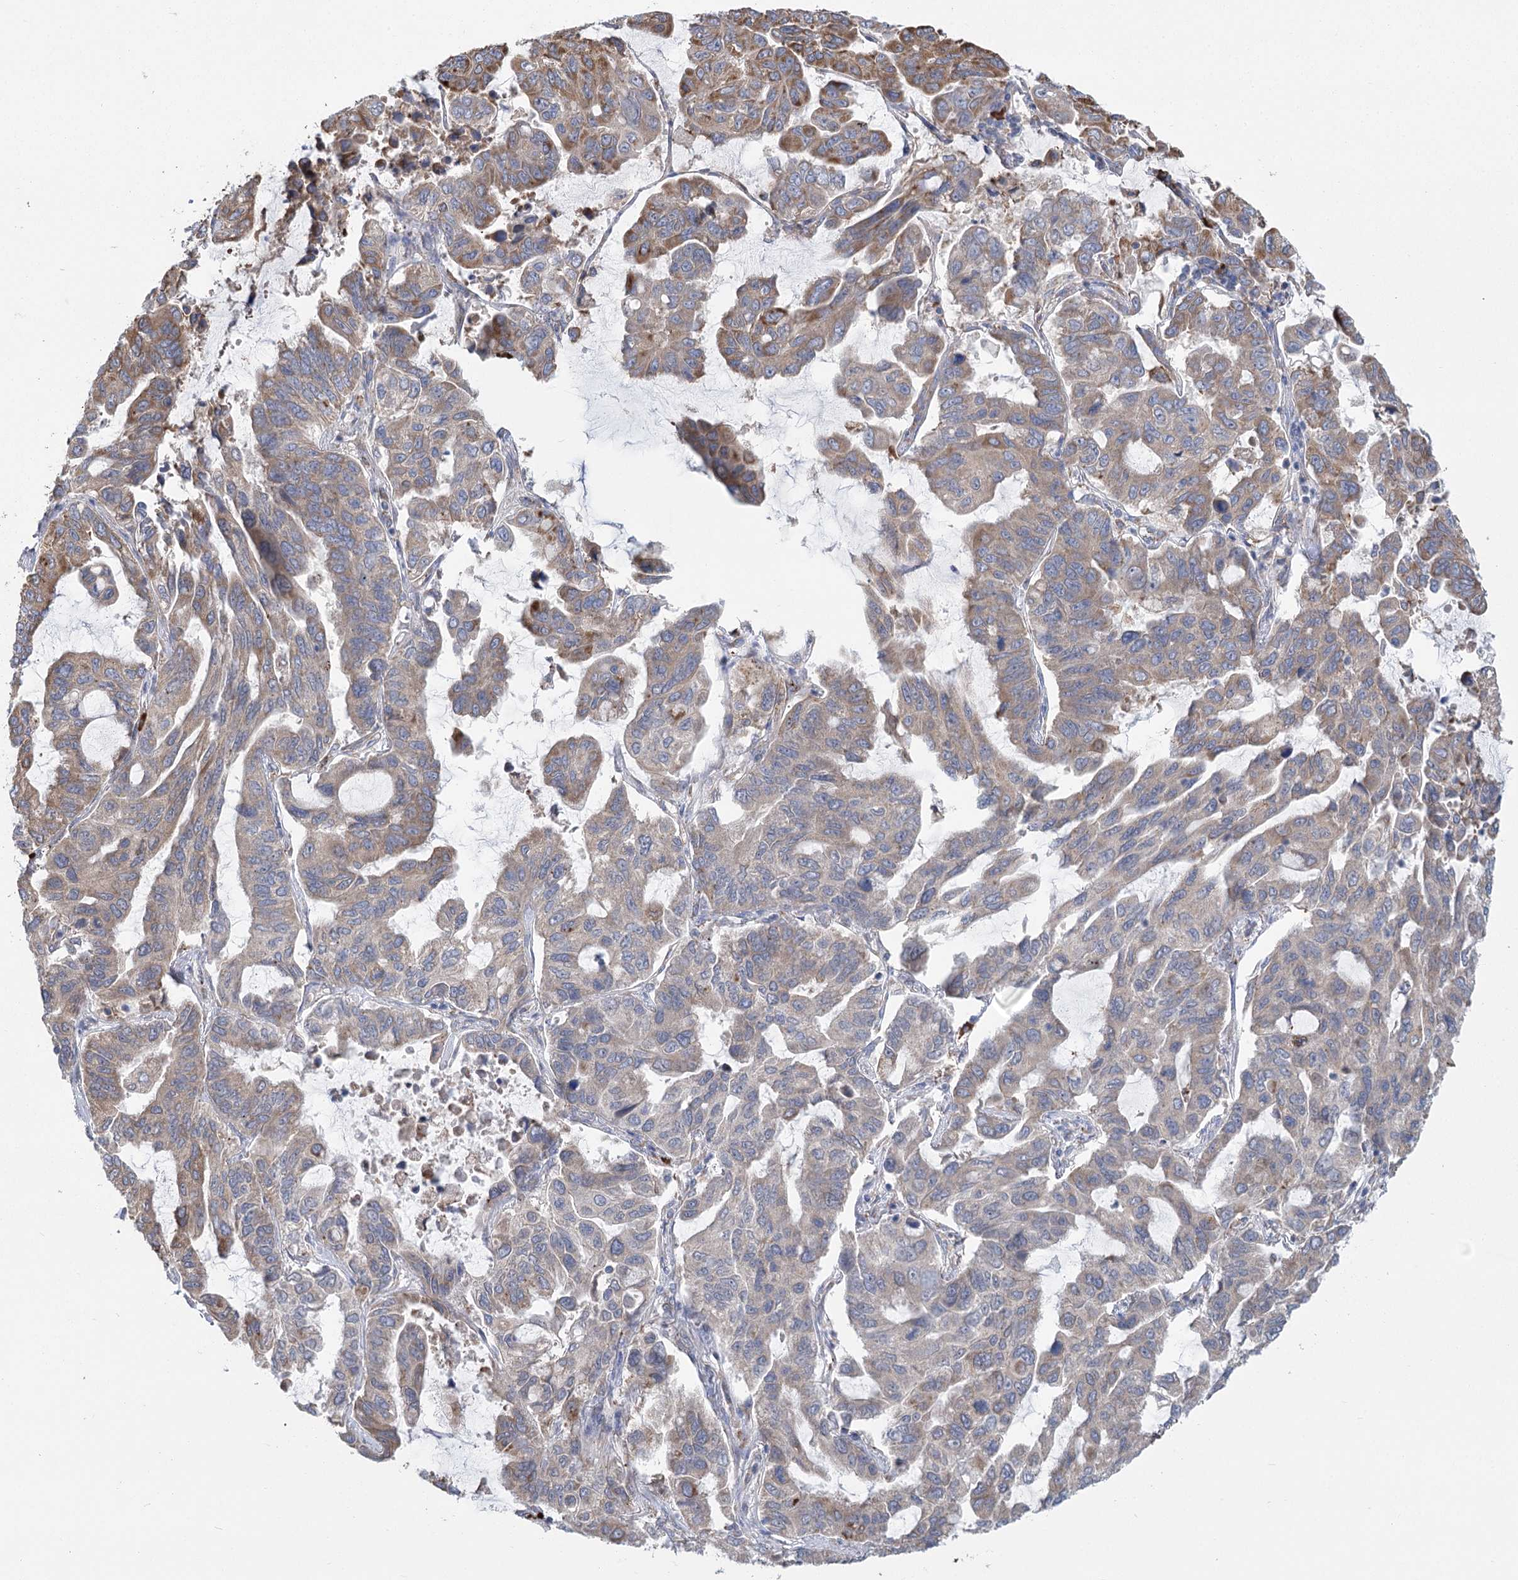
{"staining": {"intensity": "moderate", "quantity": "25%-75%", "location": "cytoplasmic/membranous"}, "tissue": "lung cancer", "cell_type": "Tumor cells", "image_type": "cancer", "snomed": [{"axis": "morphology", "description": "Adenocarcinoma, NOS"}, {"axis": "topography", "description": "Lung"}], "caption": "Immunohistochemical staining of human lung cancer shows moderate cytoplasmic/membranous protein expression in about 25%-75% of tumor cells.", "gene": "METTL24", "patient": {"sex": "male", "age": 64}}